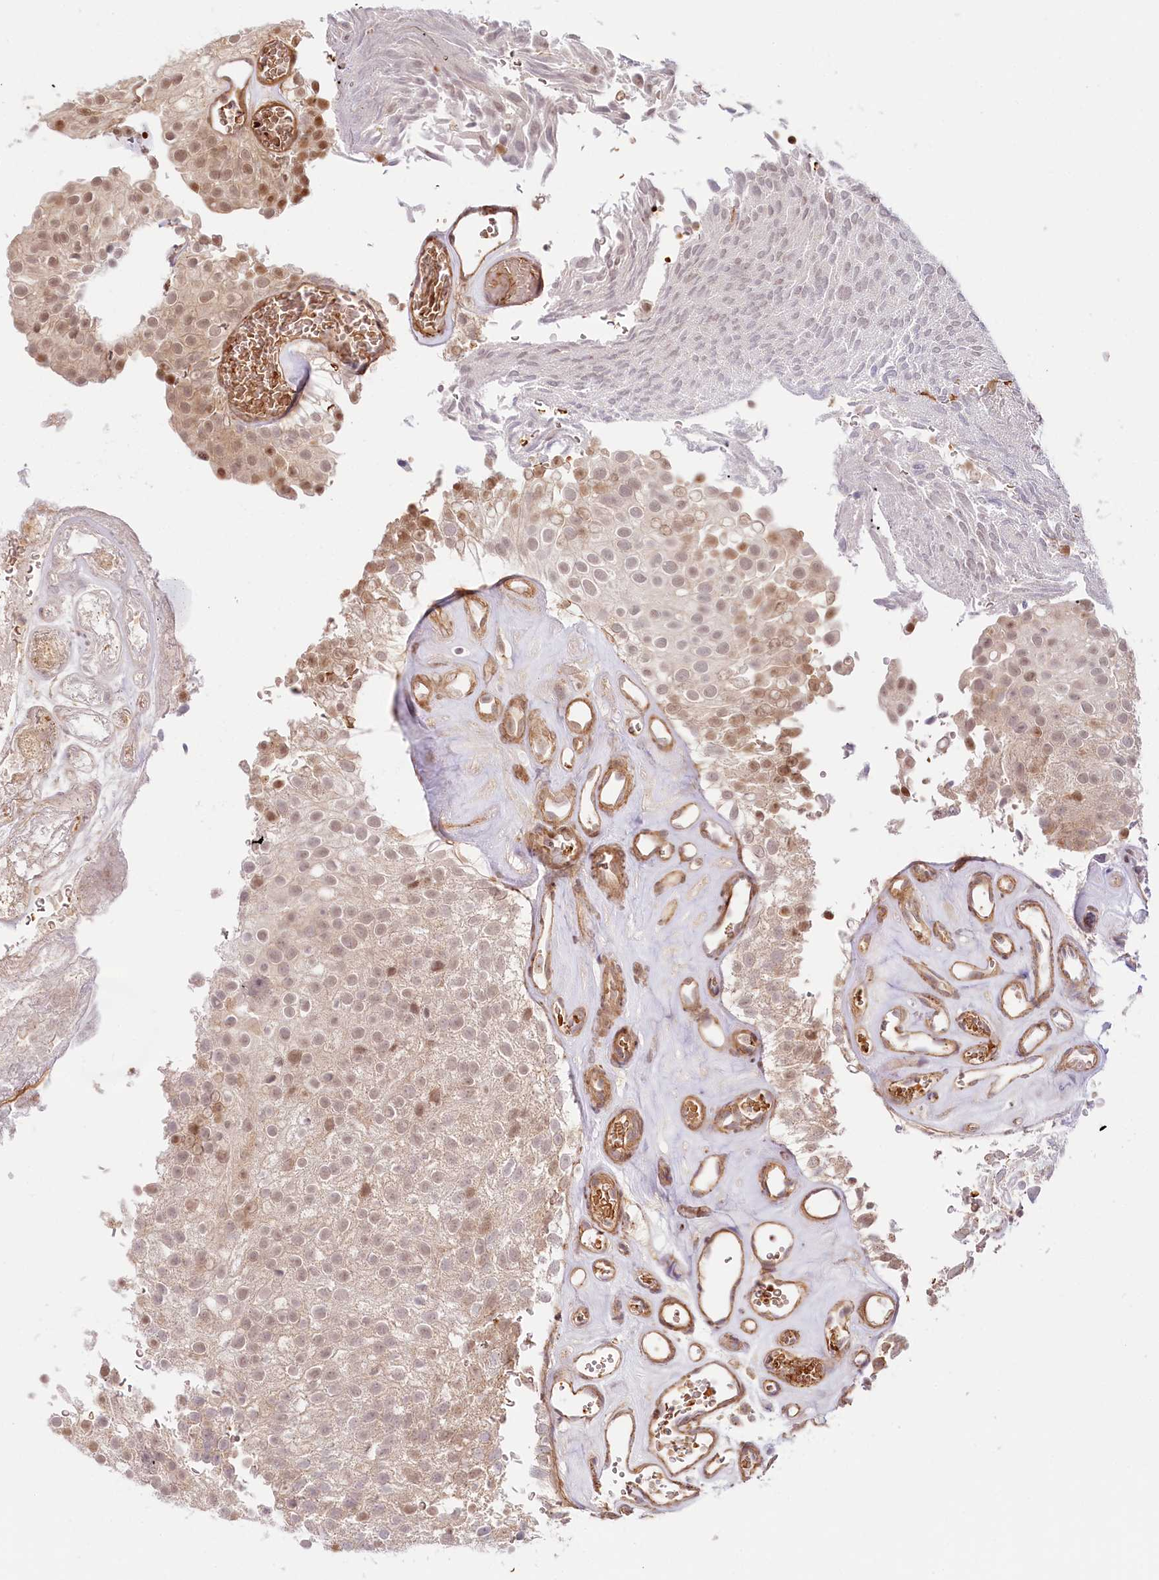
{"staining": {"intensity": "moderate", "quantity": "<25%", "location": "nuclear"}, "tissue": "urothelial cancer", "cell_type": "Tumor cells", "image_type": "cancer", "snomed": [{"axis": "morphology", "description": "Urothelial carcinoma, Low grade"}, {"axis": "topography", "description": "Urinary bladder"}], "caption": "Immunohistochemical staining of urothelial cancer displays low levels of moderate nuclear expression in approximately <25% of tumor cells. (IHC, brightfield microscopy, high magnification).", "gene": "TUBGCP2", "patient": {"sex": "male", "age": 78}}